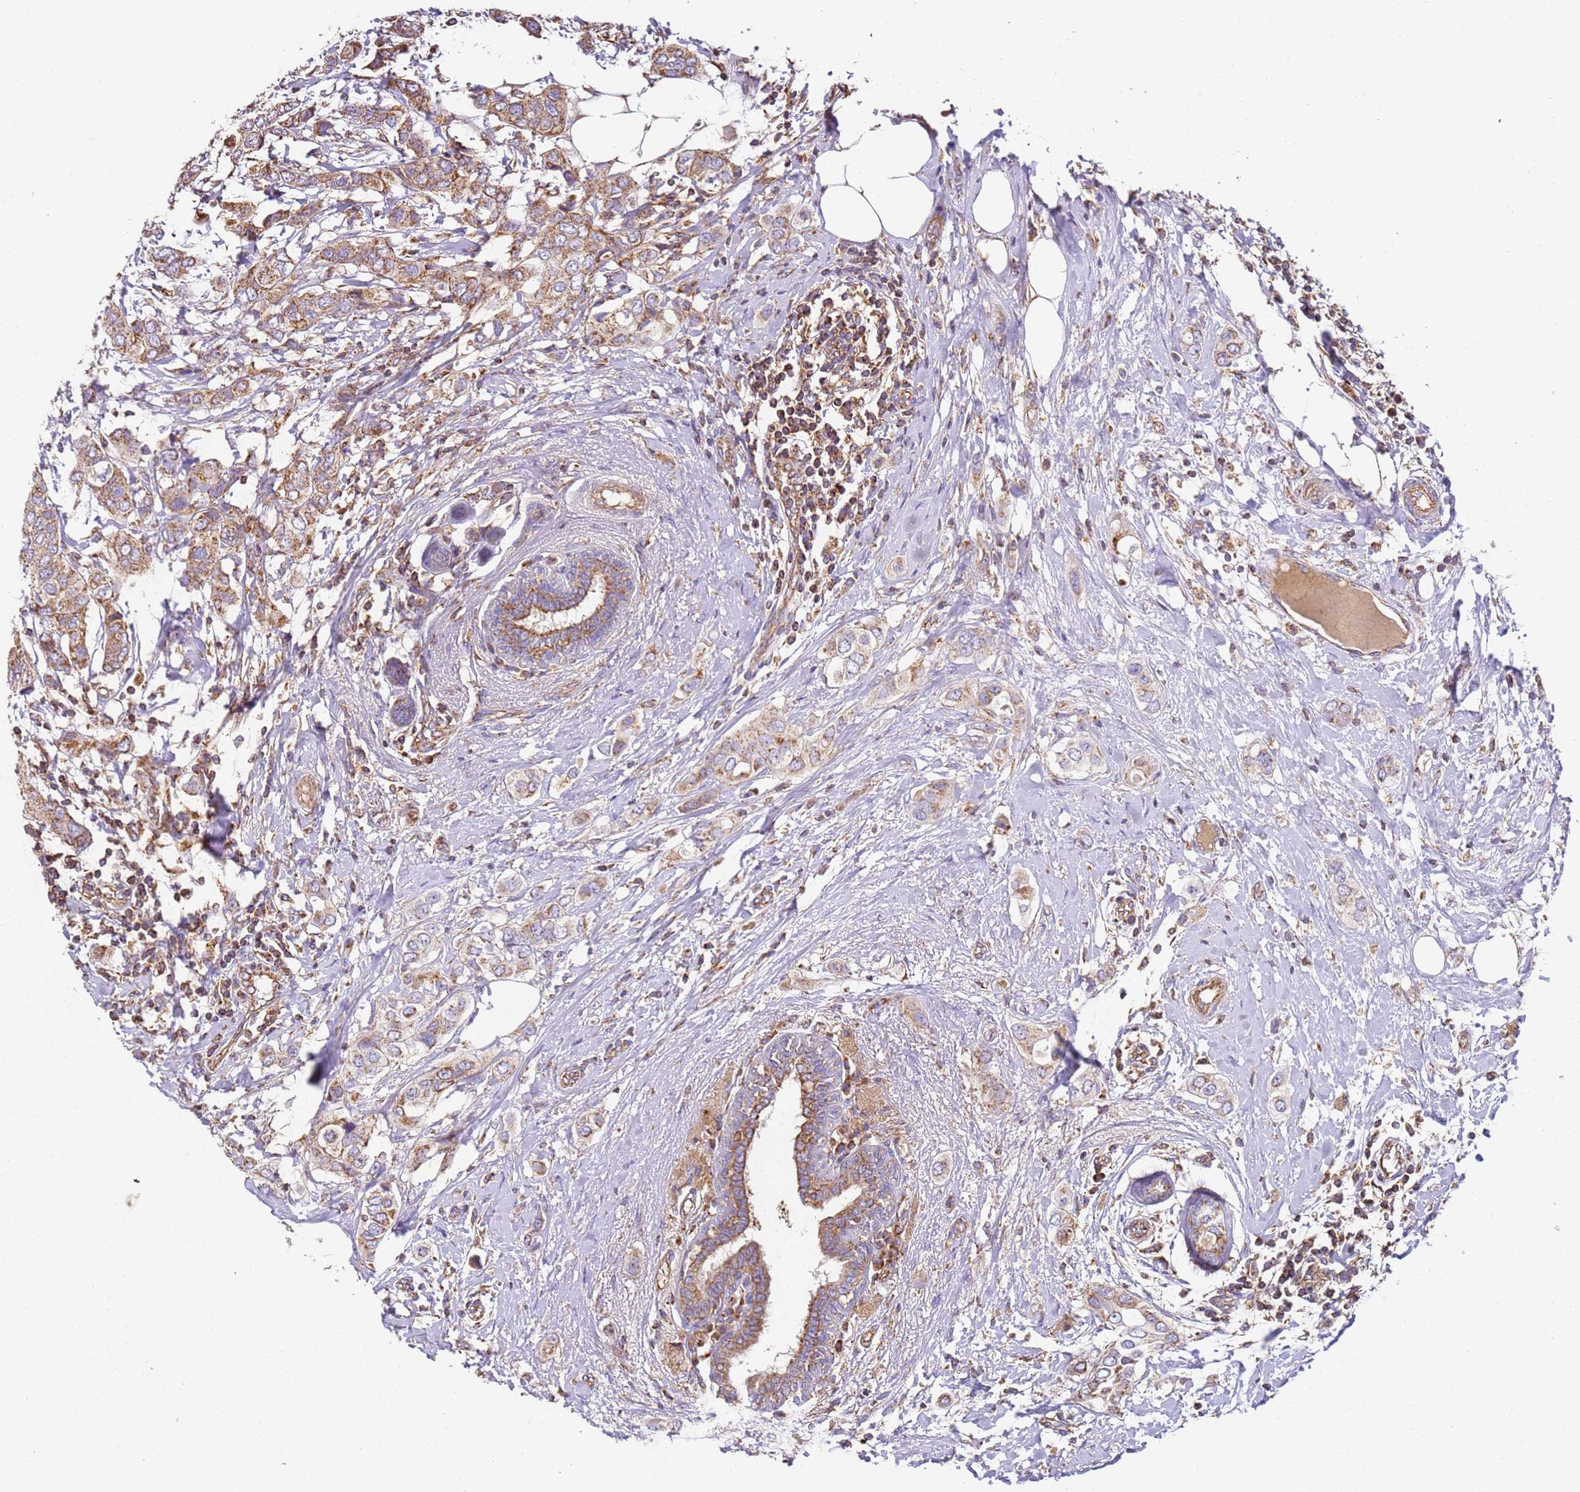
{"staining": {"intensity": "moderate", "quantity": ">75%", "location": "cytoplasmic/membranous"}, "tissue": "breast cancer", "cell_type": "Tumor cells", "image_type": "cancer", "snomed": [{"axis": "morphology", "description": "Lobular carcinoma"}, {"axis": "topography", "description": "Breast"}], "caption": "Immunohistochemistry (IHC) histopathology image of neoplastic tissue: breast cancer (lobular carcinoma) stained using immunohistochemistry exhibits medium levels of moderate protein expression localized specifically in the cytoplasmic/membranous of tumor cells, appearing as a cytoplasmic/membranous brown color.", "gene": "RMND5A", "patient": {"sex": "female", "age": 51}}